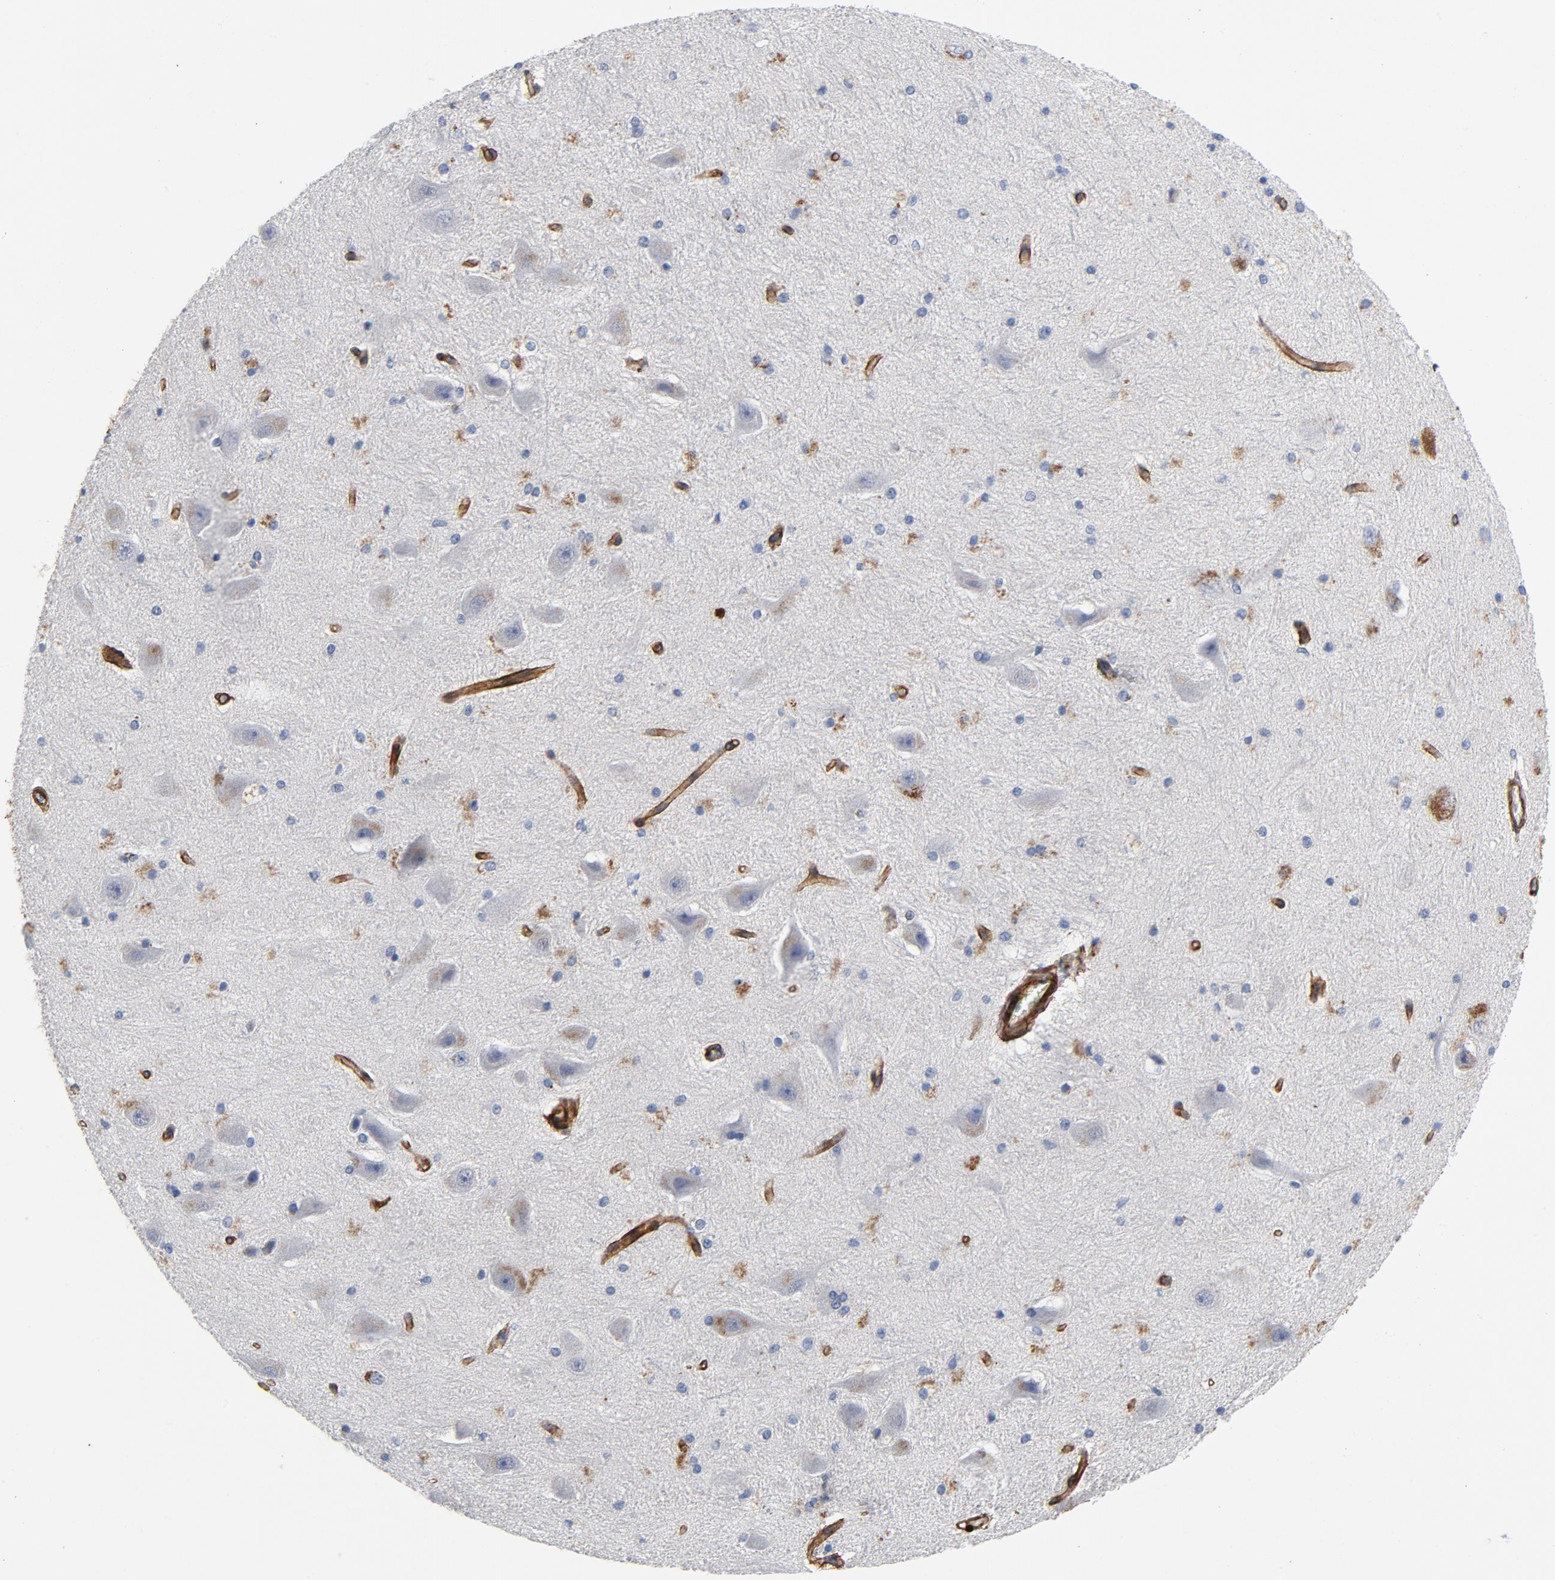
{"staining": {"intensity": "negative", "quantity": "none", "location": "none"}, "tissue": "hippocampus", "cell_type": "Glial cells", "image_type": "normal", "snomed": [{"axis": "morphology", "description": "Normal tissue, NOS"}, {"axis": "topography", "description": "Hippocampus"}], "caption": "Immunohistochemical staining of benign human hippocampus reveals no significant staining in glial cells.", "gene": "LAMC1", "patient": {"sex": "female", "age": 19}}